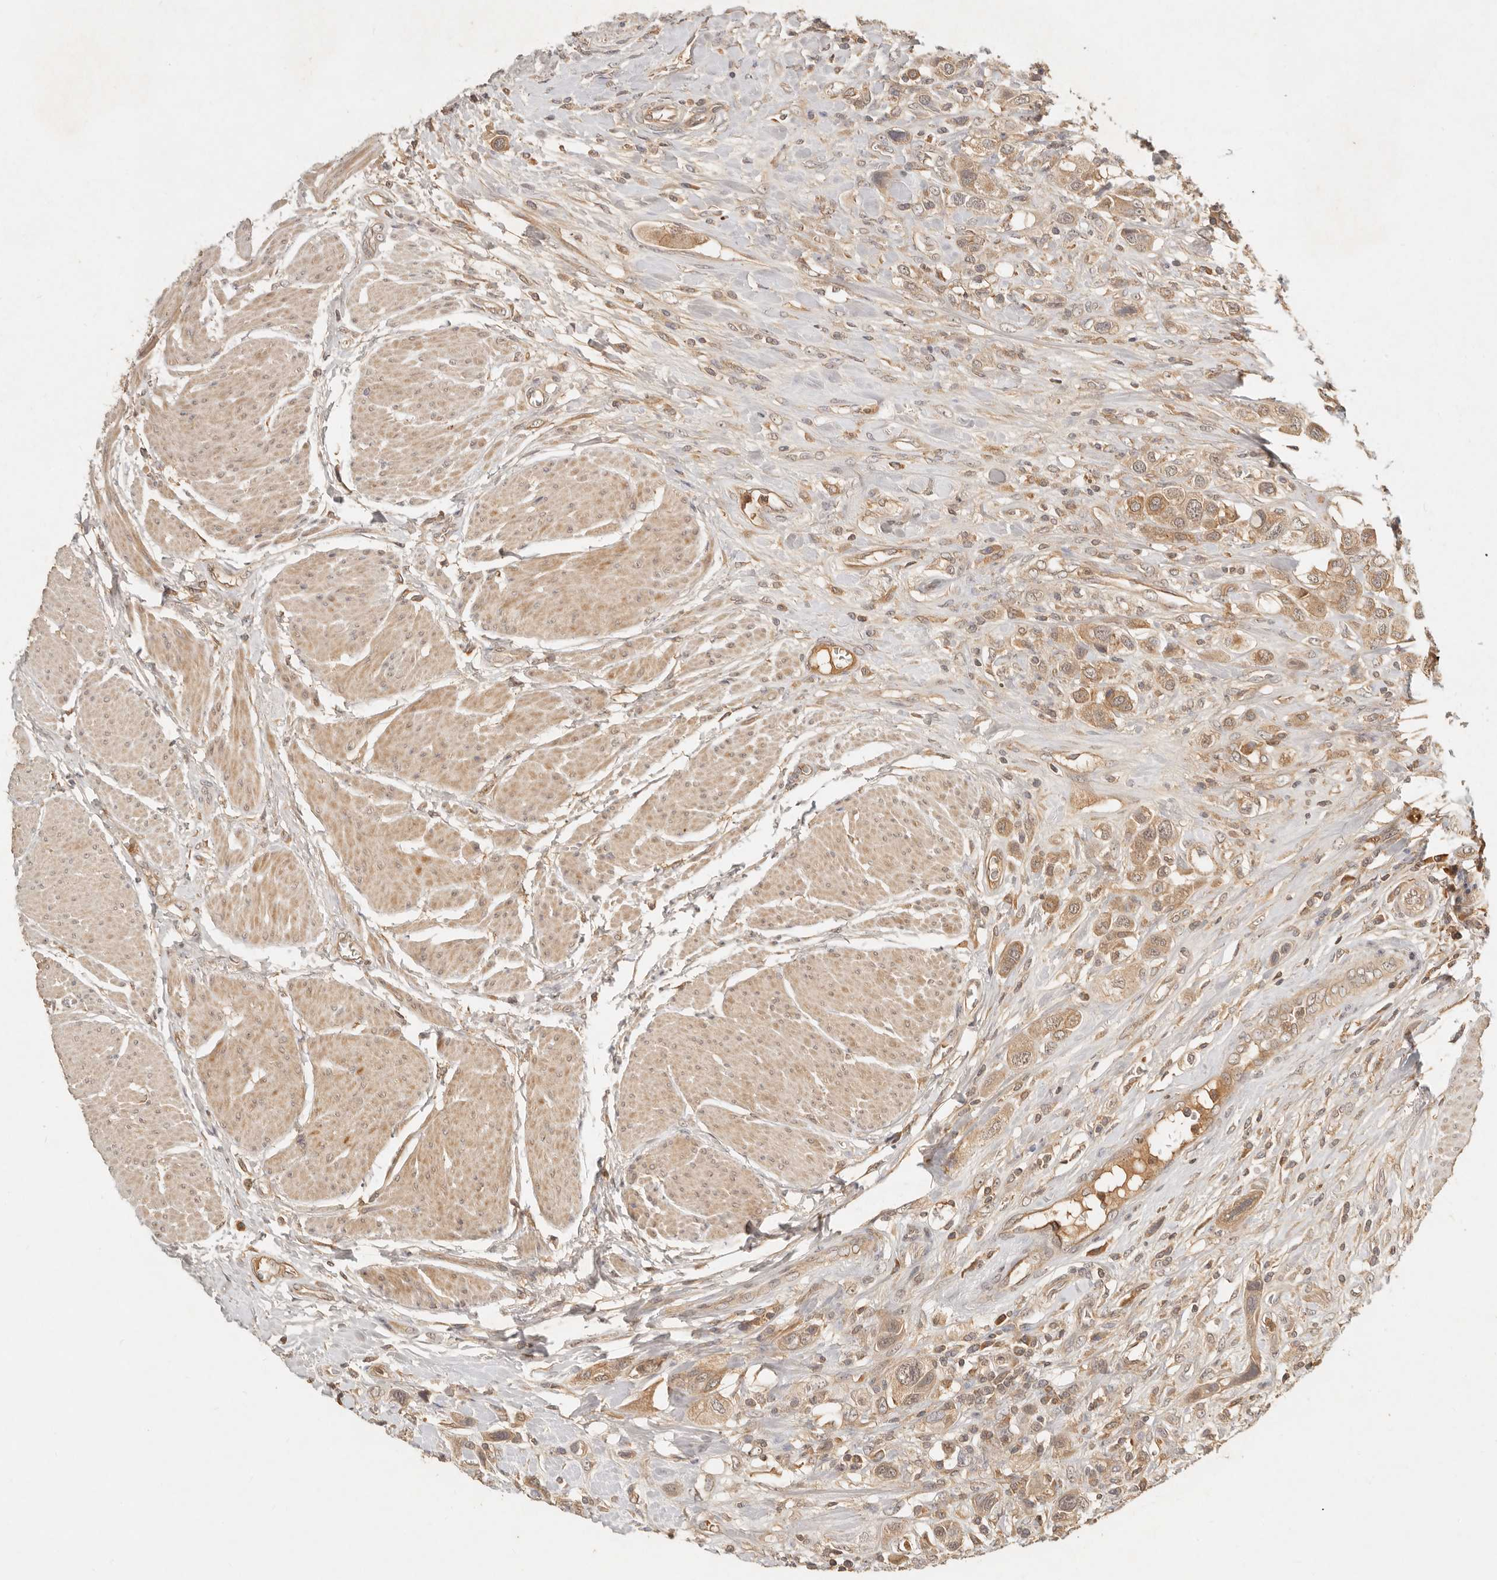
{"staining": {"intensity": "moderate", "quantity": ">75%", "location": "cytoplasmic/membranous"}, "tissue": "urothelial cancer", "cell_type": "Tumor cells", "image_type": "cancer", "snomed": [{"axis": "morphology", "description": "Urothelial carcinoma, High grade"}, {"axis": "topography", "description": "Urinary bladder"}], "caption": "Moderate cytoplasmic/membranous expression is identified in about >75% of tumor cells in urothelial cancer.", "gene": "FREM2", "patient": {"sex": "male", "age": 50}}